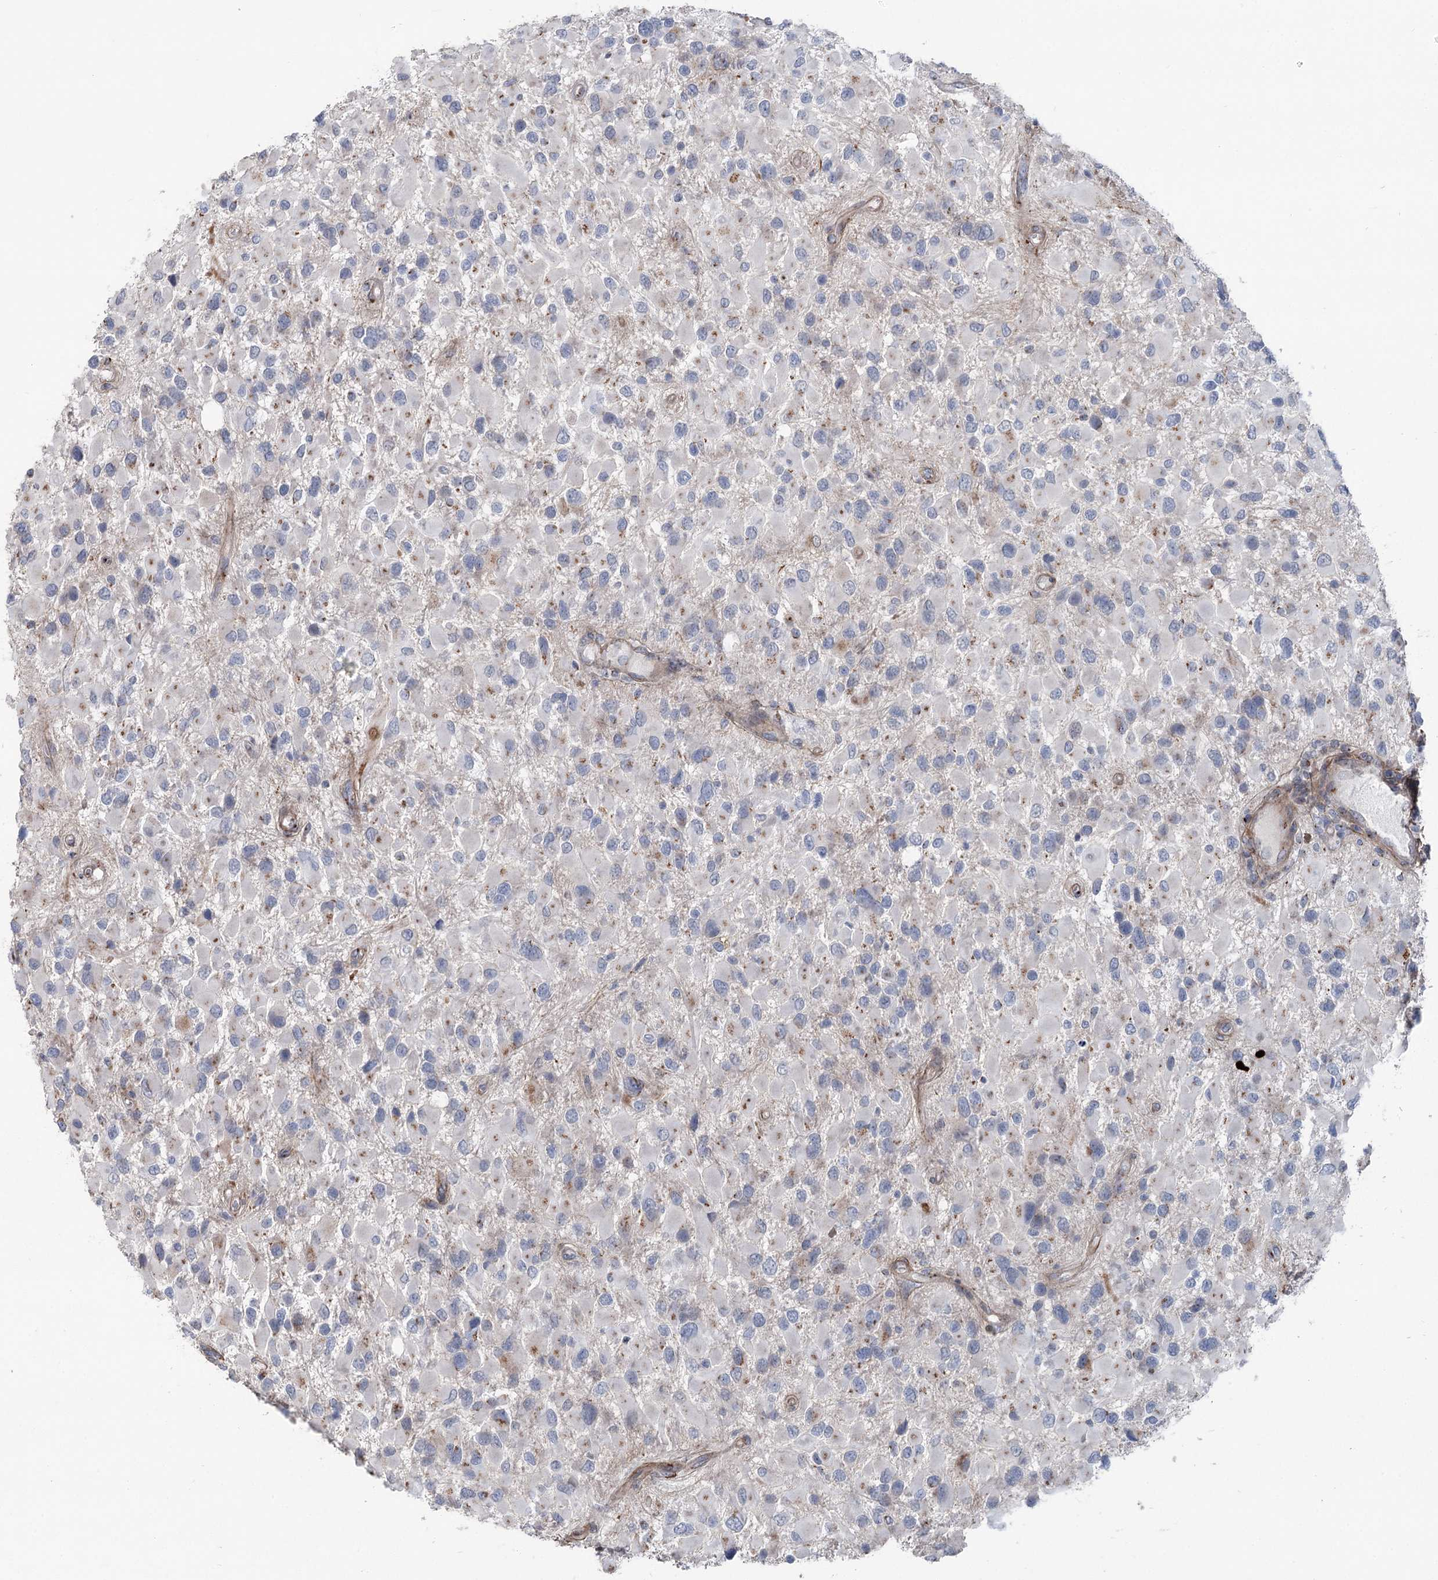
{"staining": {"intensity": "weak", "quantity": "<25%", "location": "cytoplasmic/membranous"}, "tissue": "glioma", "cell_type": "Tumor cells", "image_type": "cancer", "snomed": [{"axis": "morphology", "description": "Glioma, malignant, High grade"}, {"axis": "topography", "description": "Brain"}], "caption": "This is a micrograph of IHC staining of glioma, which shows no staining in tumor cells.", "gene": "ITIH5", "patient": {"sex": "male", "age": 53}}